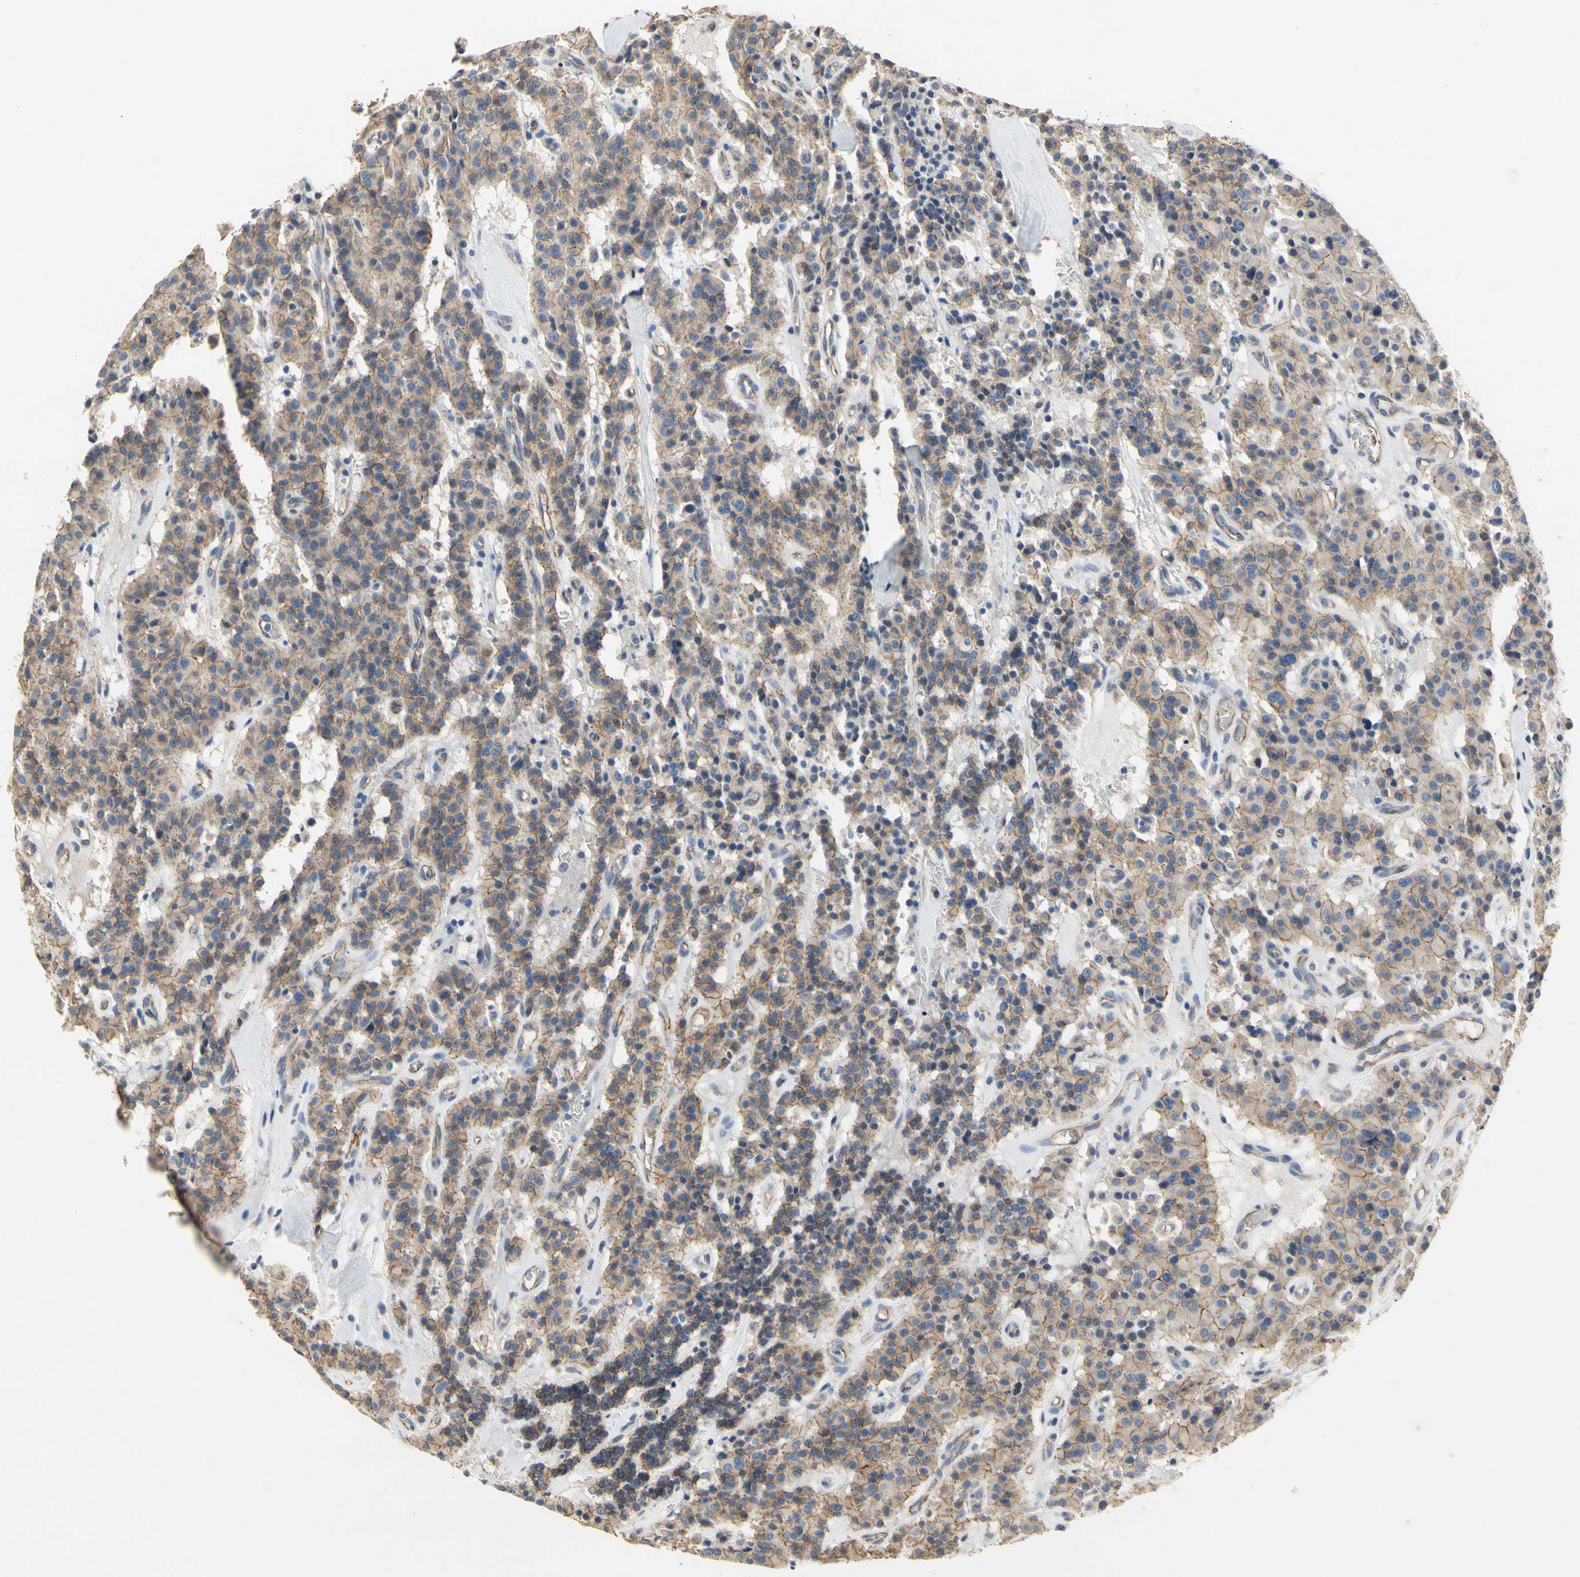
{"staining": {"intensity": "moderate", "quantity": ">75%", "location": "cytoplasmic/membranous"}, "tissue": "carcinoid", "cell_type": "Tumor cells", "image_type": "cancer", "snomed": [{"axis": "morphology", "description": "Carcinoid, malignant, NOS"}, {"axis": "topography", "description": "Lung"}], "caption": "Moderate cytoplasmic/membranous protein expression is appreciated in approximately >75% of tumor cells in carcinoid.", "gene": "LGR6", "patient": {"sex": "male", "age": 30}}